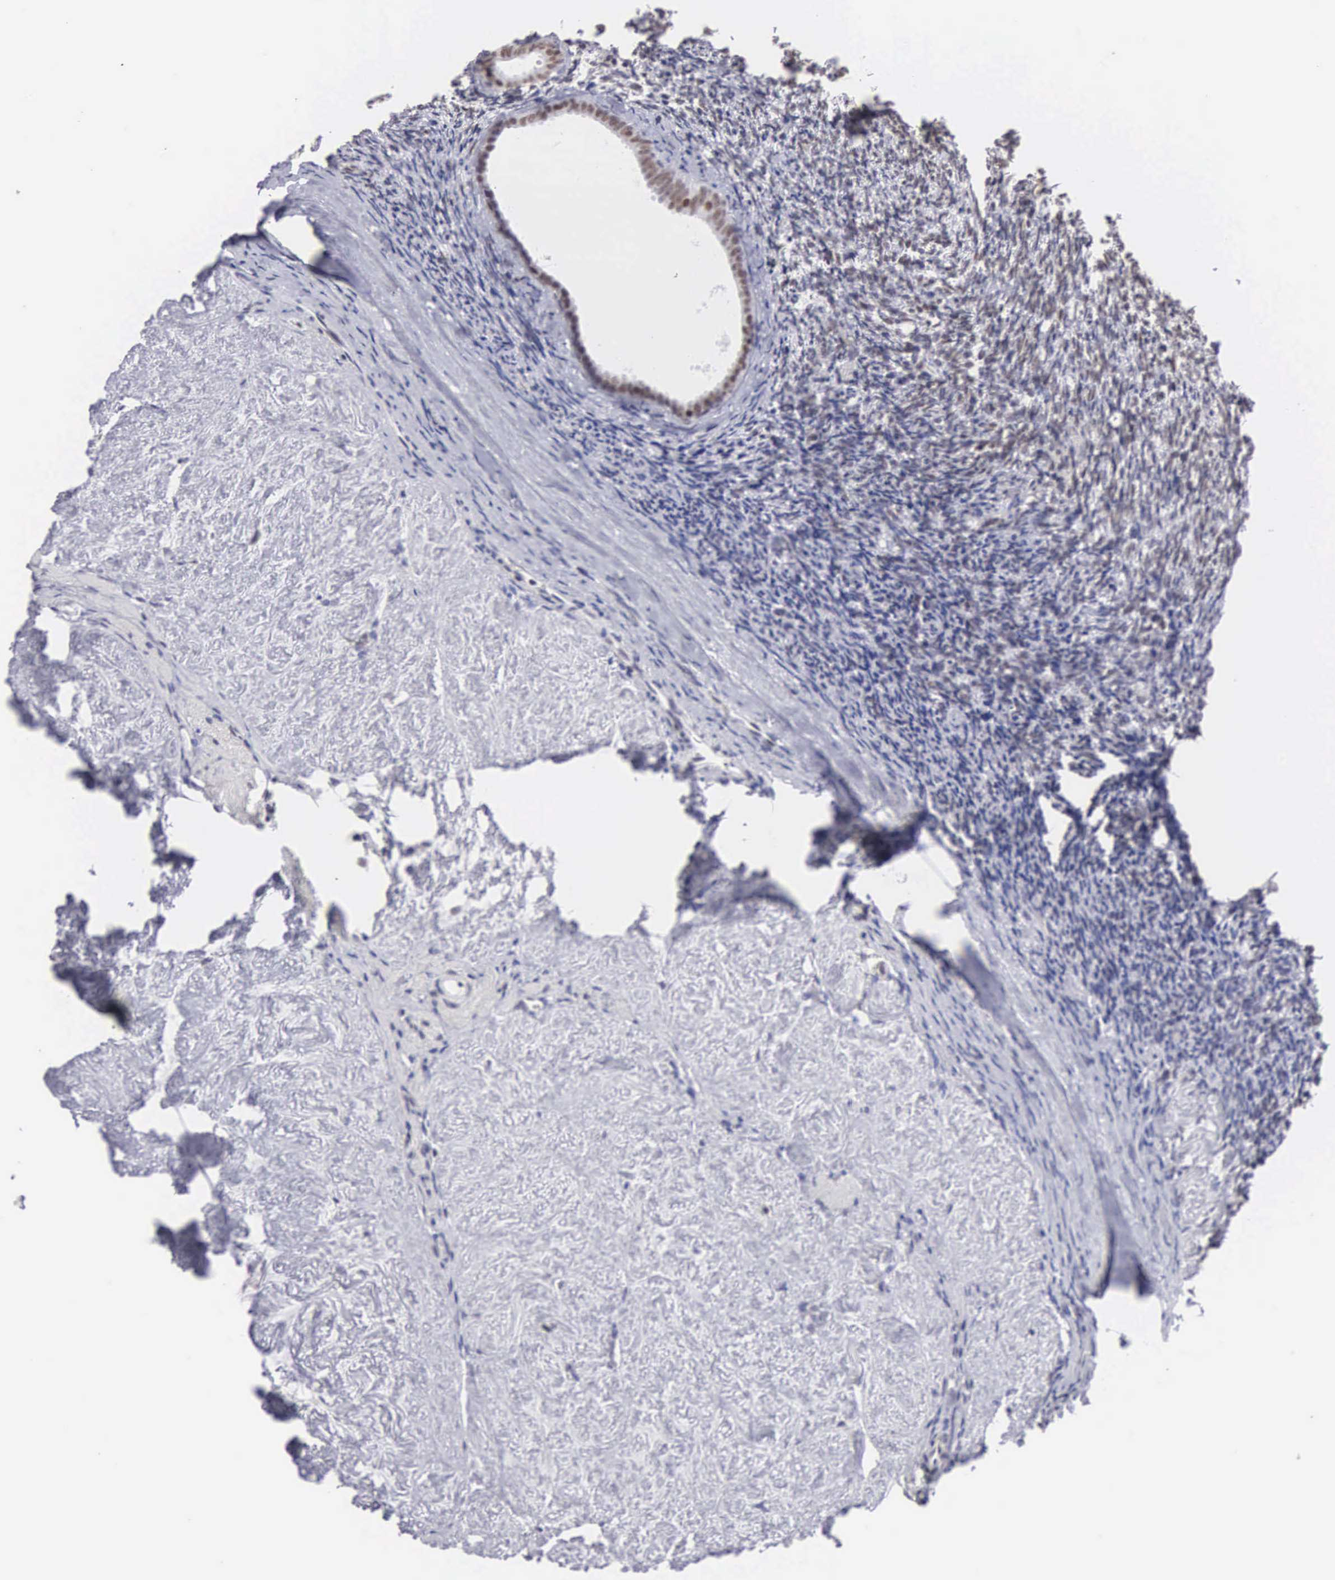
{"staining": {"intensity": "moderate", "quantity": "25%-75%", "location": "nuclear"}, "tissue": "ovary", "cell_type": "Follicle cells", "image_type": "normal", "snomed": [{"axis": "morphology", "description": "Normal tissue, NOS"}, {"axis": "topography", "description": "Ovary"}], "caption": "This micrograph exhibits immunohistochemistry (IHC) staining of benign ovary, with medium moderate nuclear staining in about 25%-75% of follicle cells.", "gene": "CSTF2", "patient": {"sex": "female", "age": 53}}